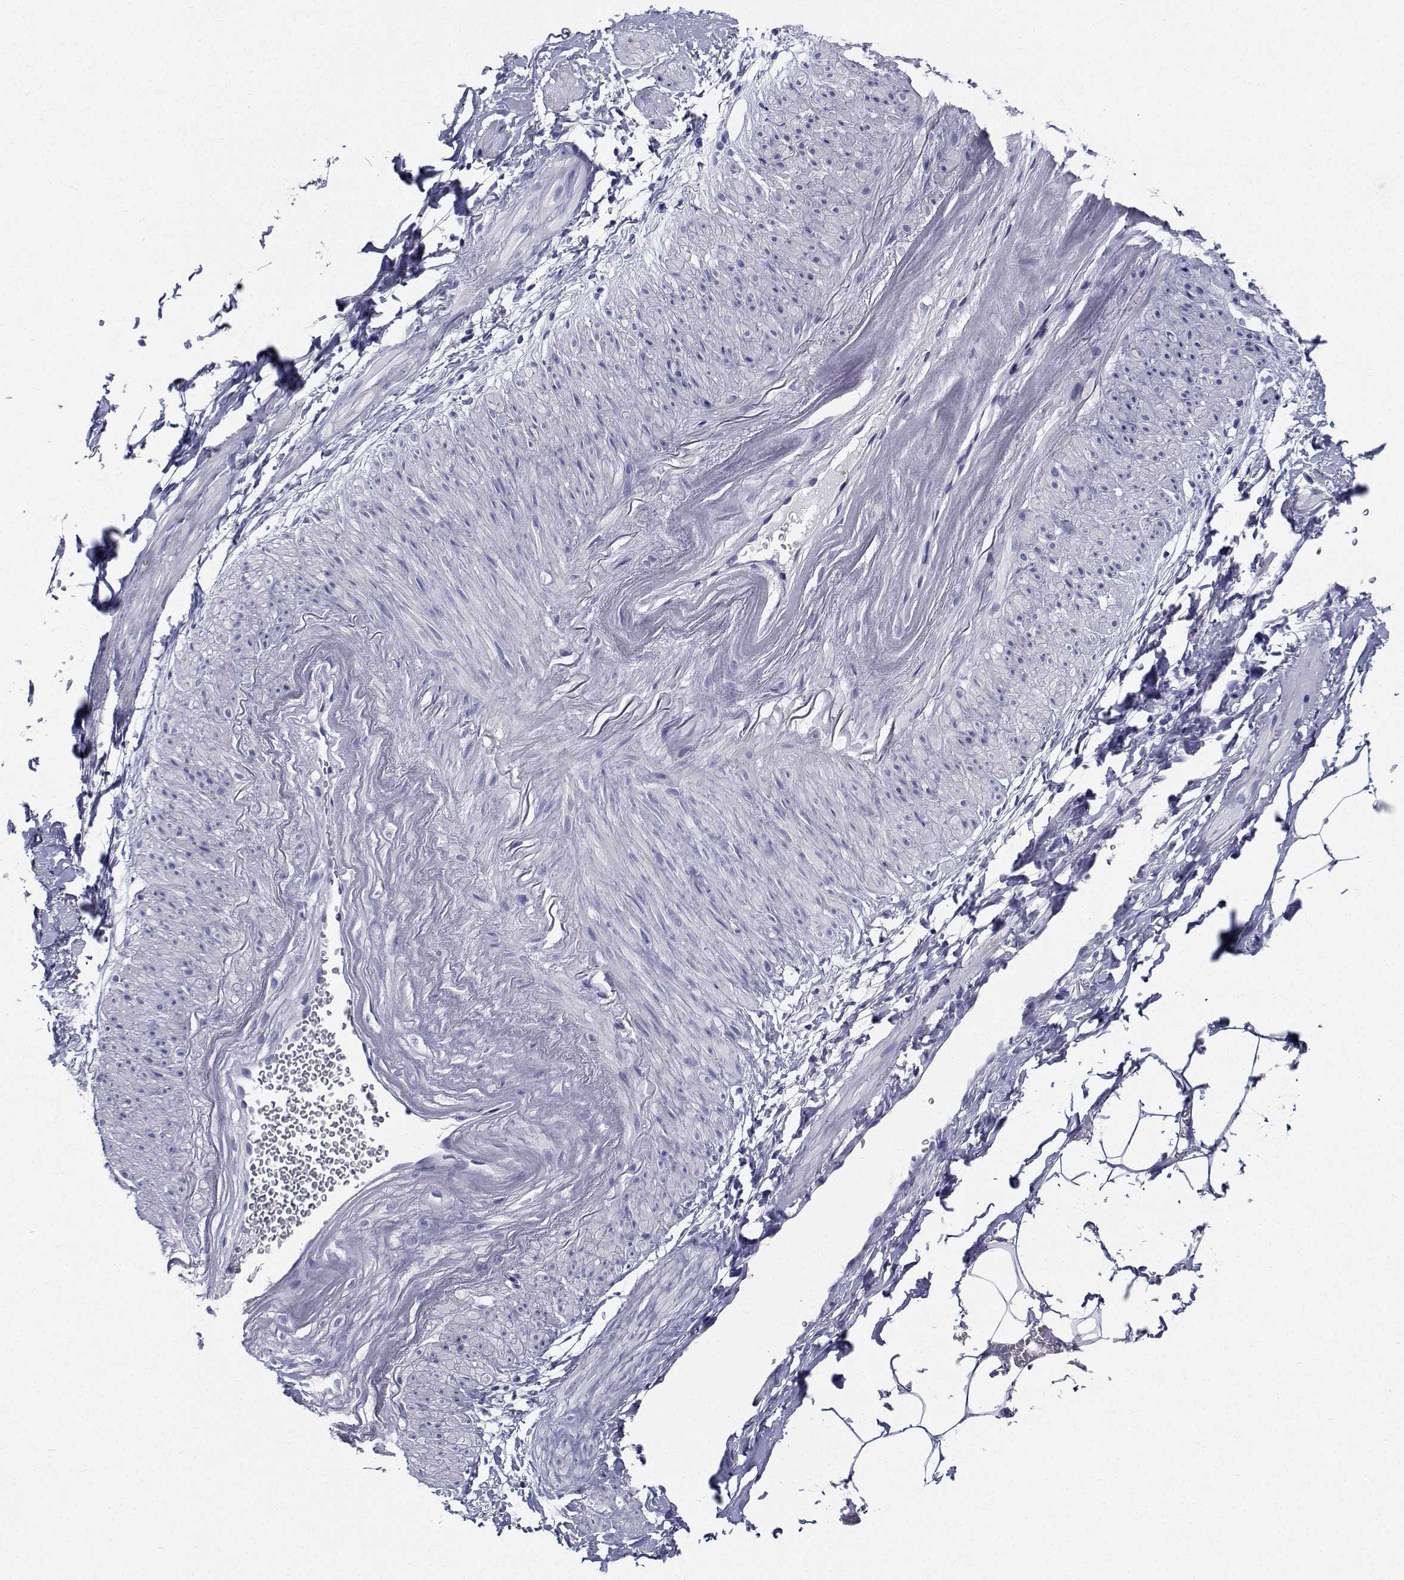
{"staining": {"intensity": "negative", "quantity": "none", "location": "none"}, "tissue": "adipose tissue", "cell_type": "Adipocytes", "image_type": "normal", "snomed": [{"axis": "morphology", "description": "Normal tissue, NOS"}, {"axis": "topography", "description": "Prostate"}, {"axis": "topography", "description": "Peripheral nerve tissue"}], "caption": "The photomicrograph demonstrates no staining of adipocytes in unremarkable adipose tissue.", "gene": "CDHR3", "patient": {"sex": "male", "age": 55}}